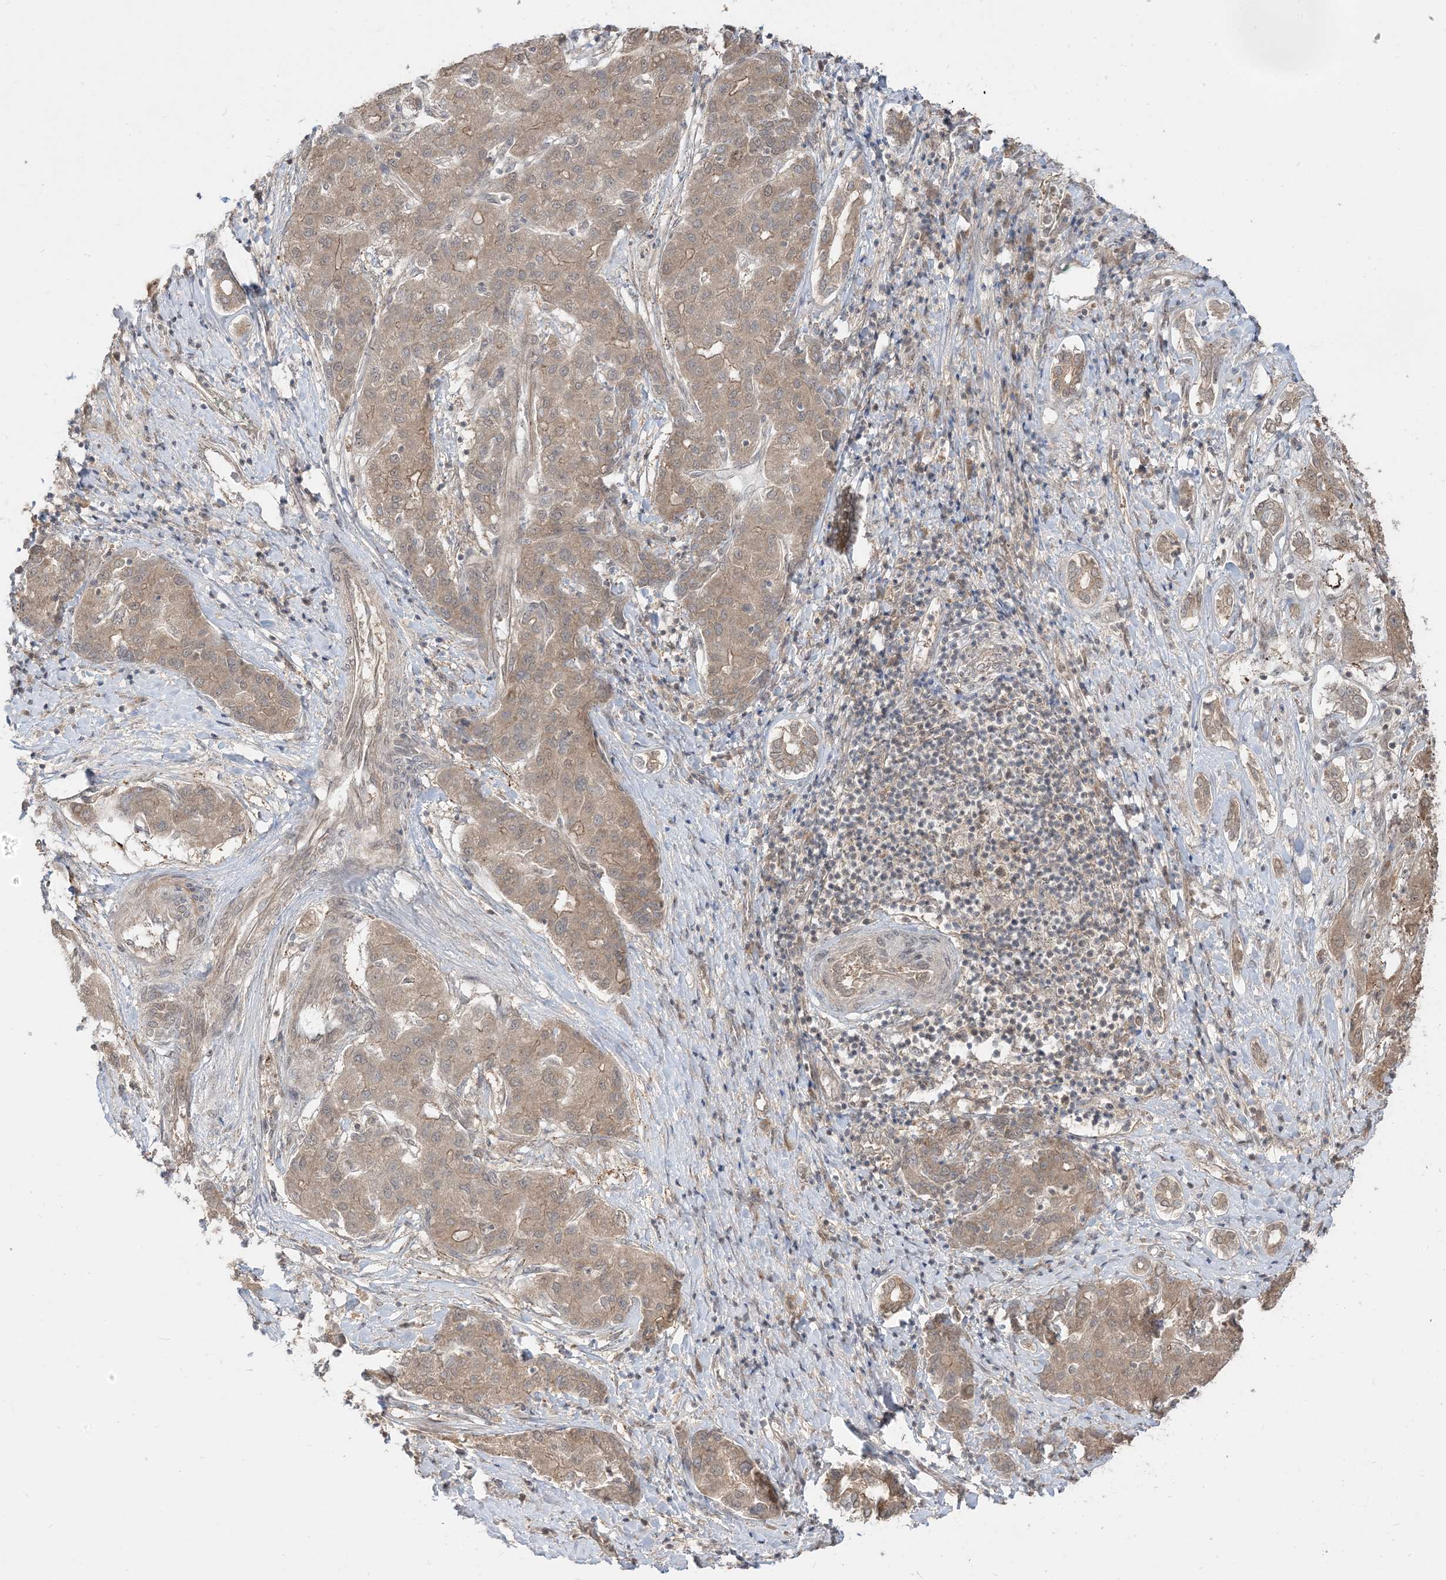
{"staining": {"intensity": "weak", "quantity": "<25%", "location": "cytoplasmic/membranous"}, "tissue": "liver cancer", "cell_type": "Tumor cells", "image_type": "cancer", "snomed": [{"axis": "morphology", "description": "Carcinoma, Hepatocellular, NOS"}, {"axis": "topography", "description": "Liver"}], "caption": "This is an immunohistochemistry image of human liver hepatocellular carcinoma. There is no expression in tumor cells.", "gene": "TBCC", "patient": {"sex": "male", "age": 65}}